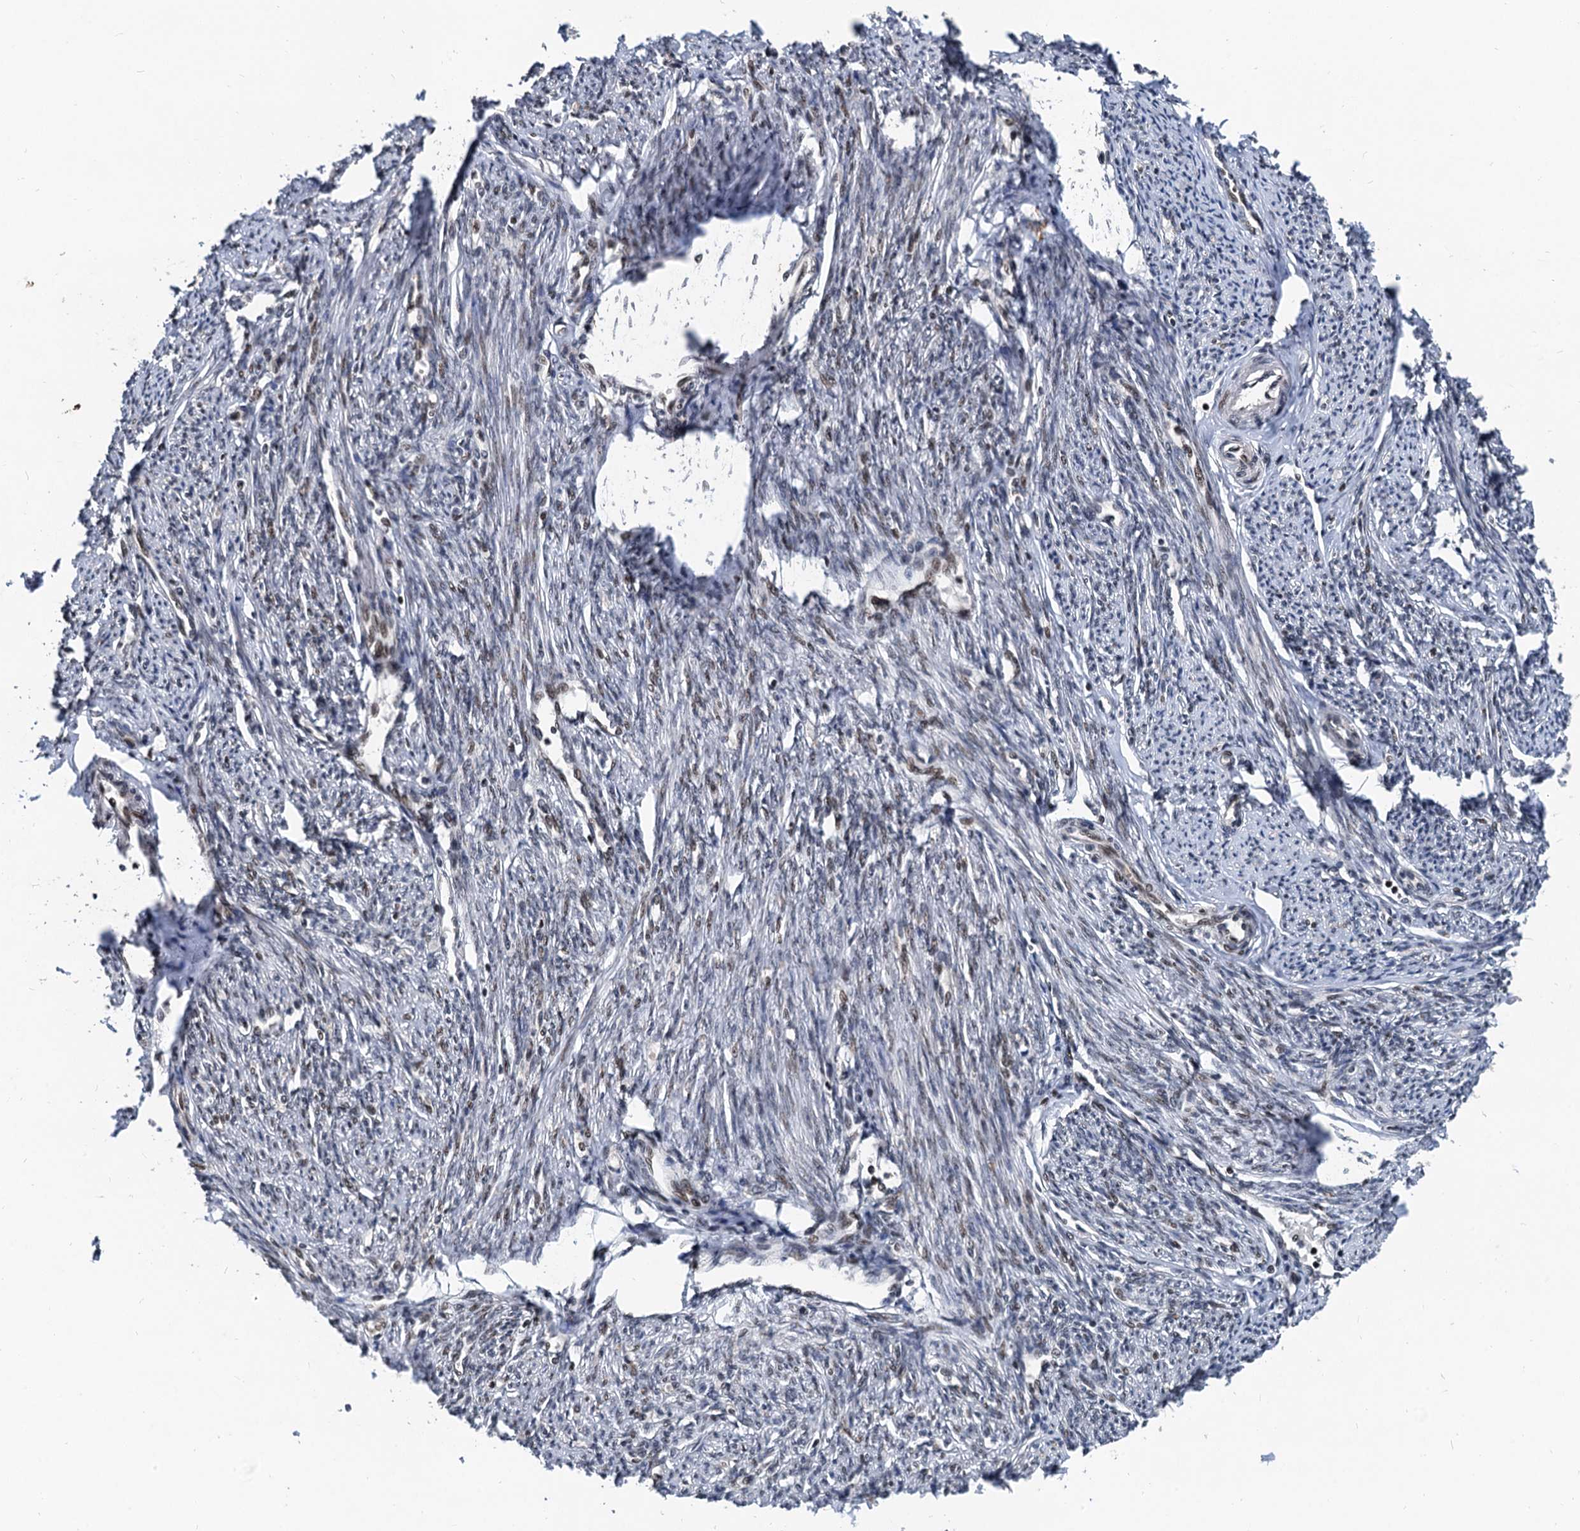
{"staining": {"intensity": "moderate", "quantity": "25%-75%", "location": "nuclear"}, "tissue": "smooth muscle", "cell_type": "Smooth muscle cells", "image_type": "normal", "snomed": [{"axis": "morphology", "description": "Normal tissue, NOS"}, {"axis": "topography", "description": "Smooth muscle"}, {"axis": "topography", "description": "Uterus"}], "caption": "Immunohistochemical staining of normal human smooth muscle displays 25%-75% levels of moderate nuclear protein staining in approximately 25%-75% of smooth muscle cells. (DAB (3,3'-diaminobenzidine) = brown stain, brightfield microscopy at high magnification).", "gene": "FAM217B", "patient": {"sex": "female", "age": 59}}